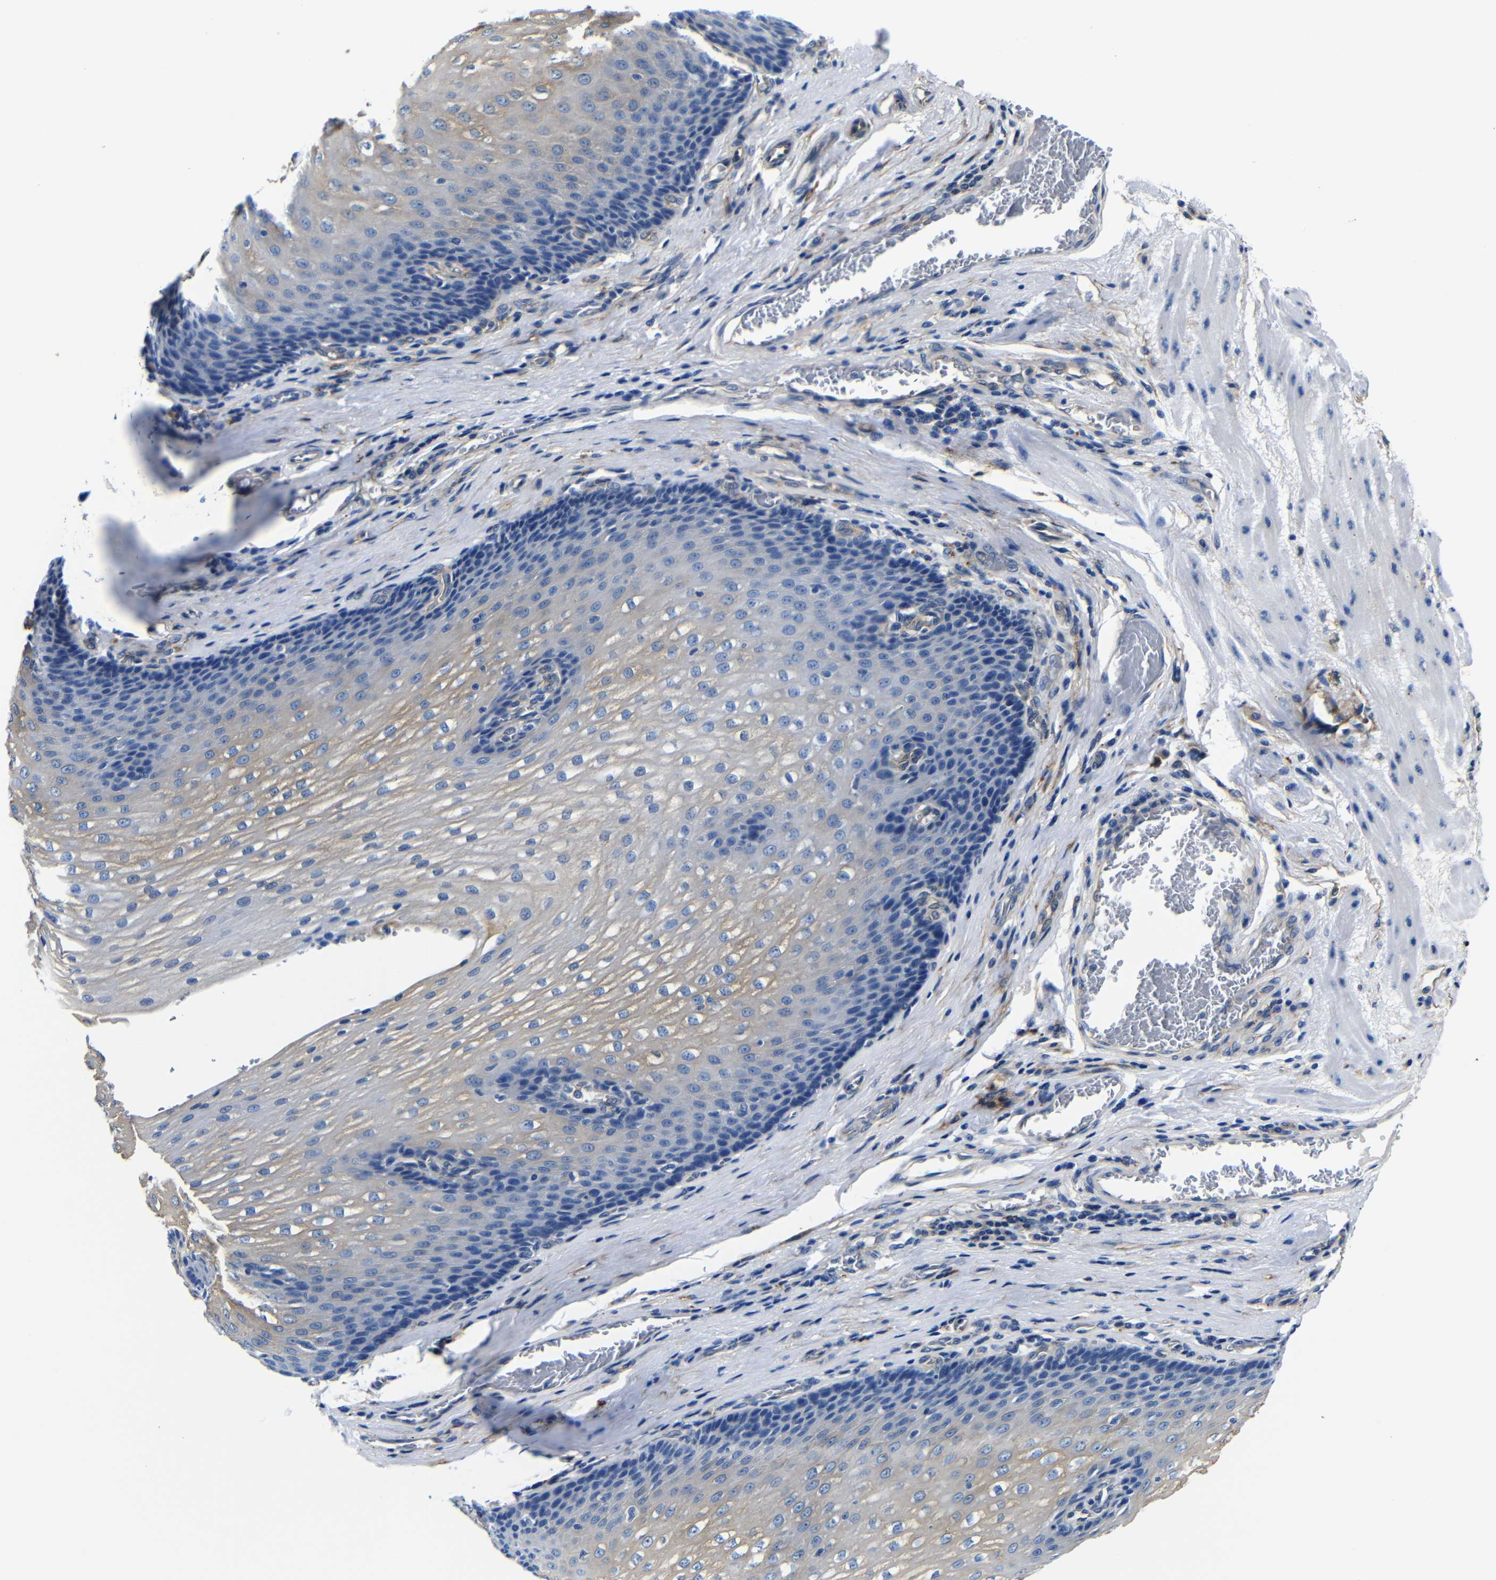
{"staining": {"intensity": "weak", "quantity": "<25%", "location": "cytoplasmic/membranous"}, "tissue": "esophagus", "cell_type": "Squamous epithelial cells", "image_type": "normal", "snomed": [{"axis": "morphology", "description": "Normal tissue, NOS"}, {"axis": "topography", "description": "Esophagus"}], "caption": "DAB immunohistochemical staining of normal human esophagus exhibits no significant expression in squamous epithelial cells.", "gene": "GIMAP2", "patient": {"sex": "male", "age": 48}}